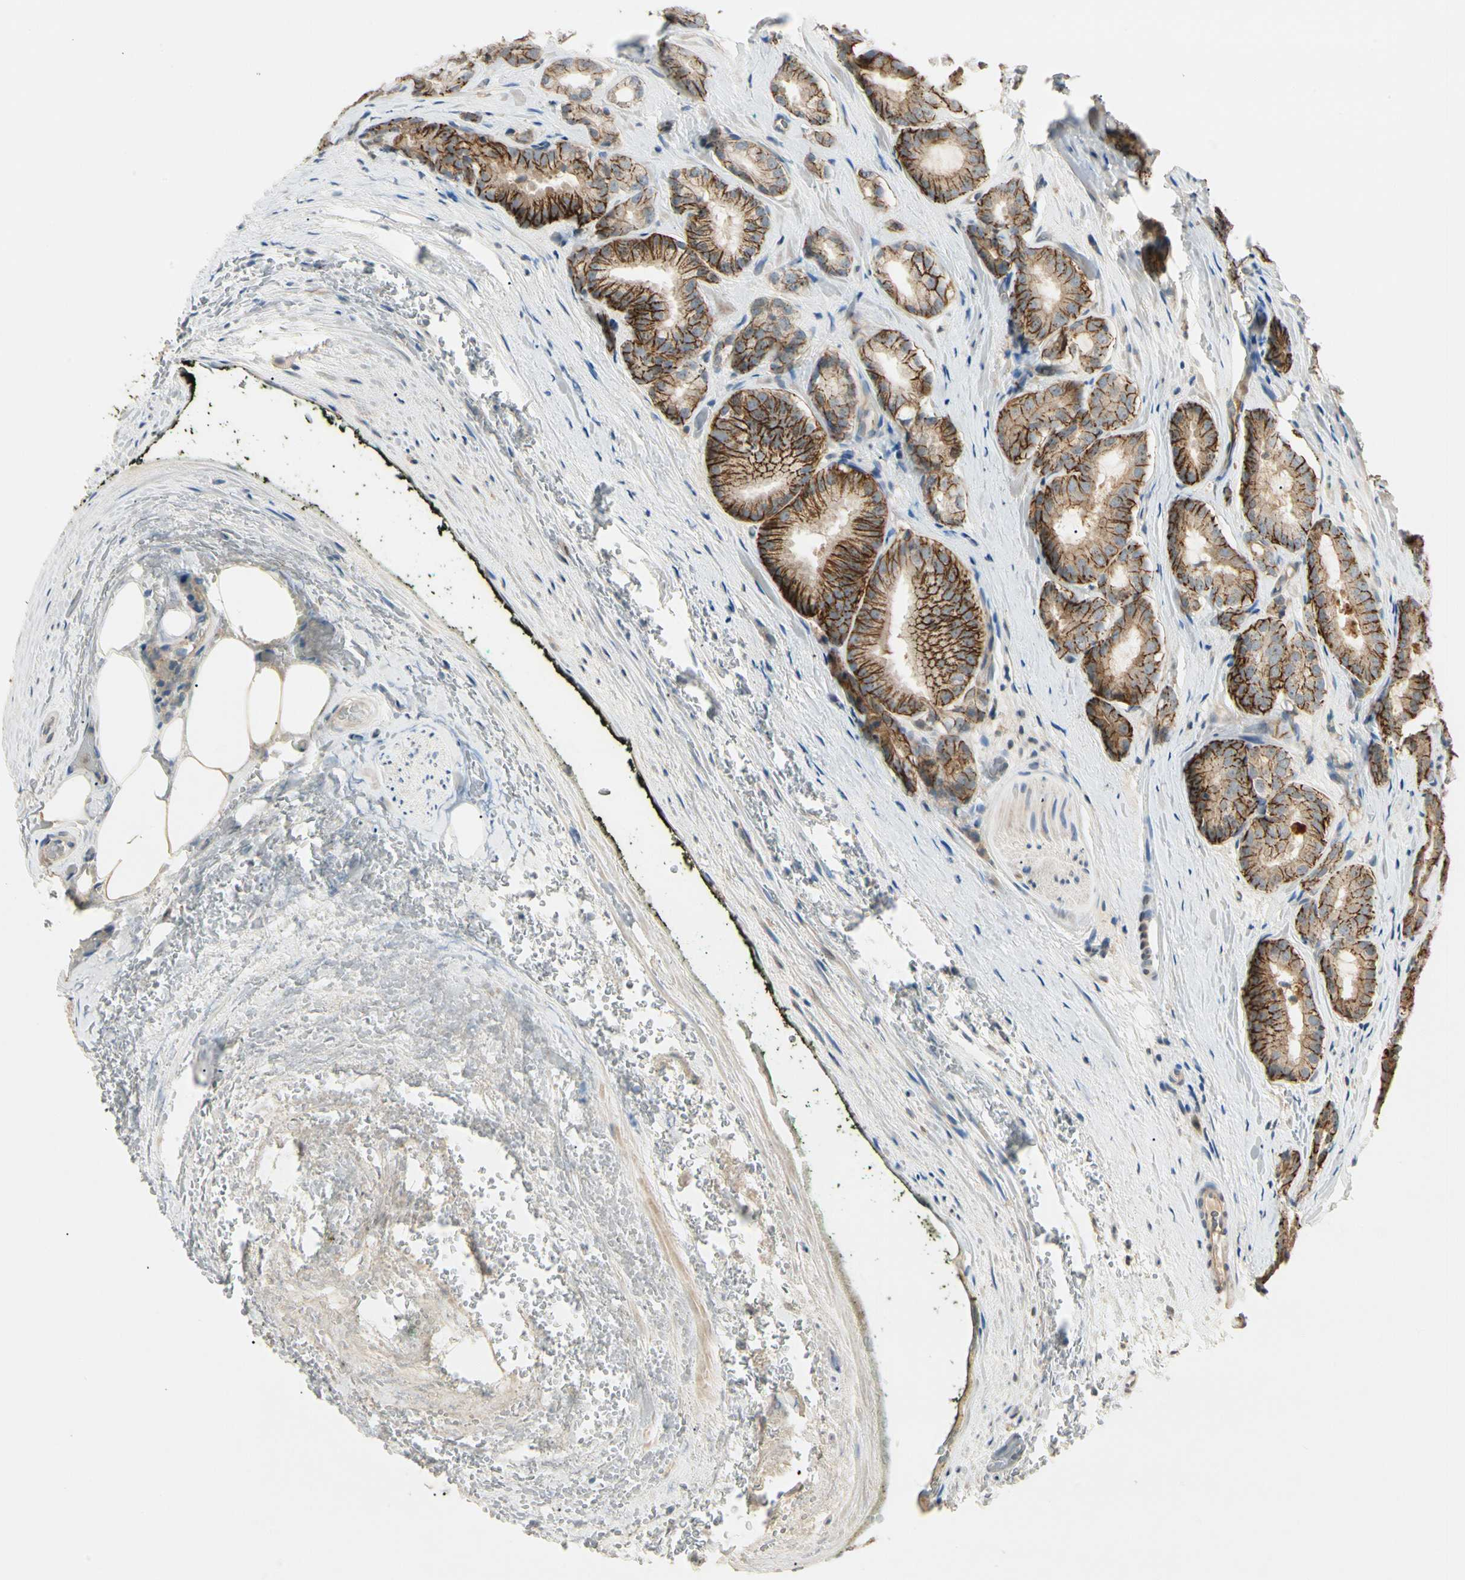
{"staining": {"intensity": "strong", "quantity": ">75%", "location": "cytoplasmic/membranous,nuclear"}, "tissue": "prostate cancer", "cell_type": "Tumor cells", "image_type": "cancer", "snomed": [{"axis": "morphology", "description": "Adenocarcinoma, High grade"}, {"axis": "topography", "description": "Prostate"}], "caption": "Immunohistochemical staining of human prostate cancer (adenocarcinoma (high-grade)) shows strong cytoplasmic/membranous and nuclear protein expression in approximately >75% of tumor cells.", "gene": "P3H2", "patient": {"sex": "male", "age": 64}}